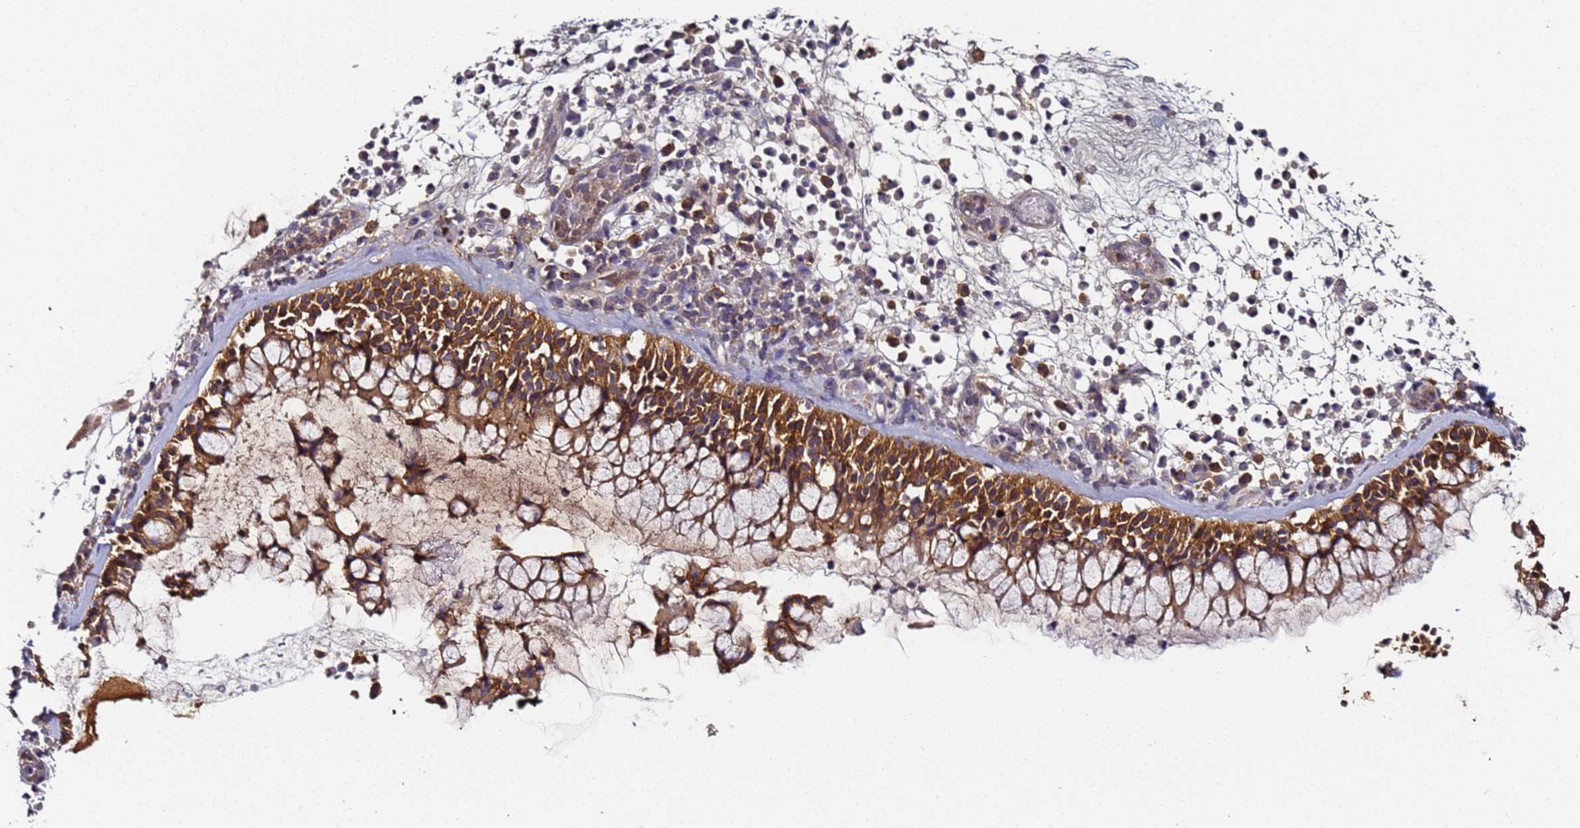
{"staining": {"intensity": "strong", "quantity": ">75%", "location": "cytoplasmic/membranous"}, "tissue": "nasopharynx", "cell_type": "Respiratory epithelial cells", "image_type": "normal", "snomed": [{"axis": "morphology", "description": "Normal tissue, NOS"}, {"axis": "morphology", "description": "Inflammation, NOS"}, {"axis": "morphology", "description": "Malignant melanoma, Metastatic site"}, {"axis": "topography", "description": "Nasopharynx"}], "caption": "The micrograph exhibits immunohistochemical staining of normal nasopharynx. There is strong cytoplasmic/membranous positivity is seen in about >75% of respiratory epithelial cells.", "gene": "LRRC69", "patient": {"sex": "male", "age": 70}}